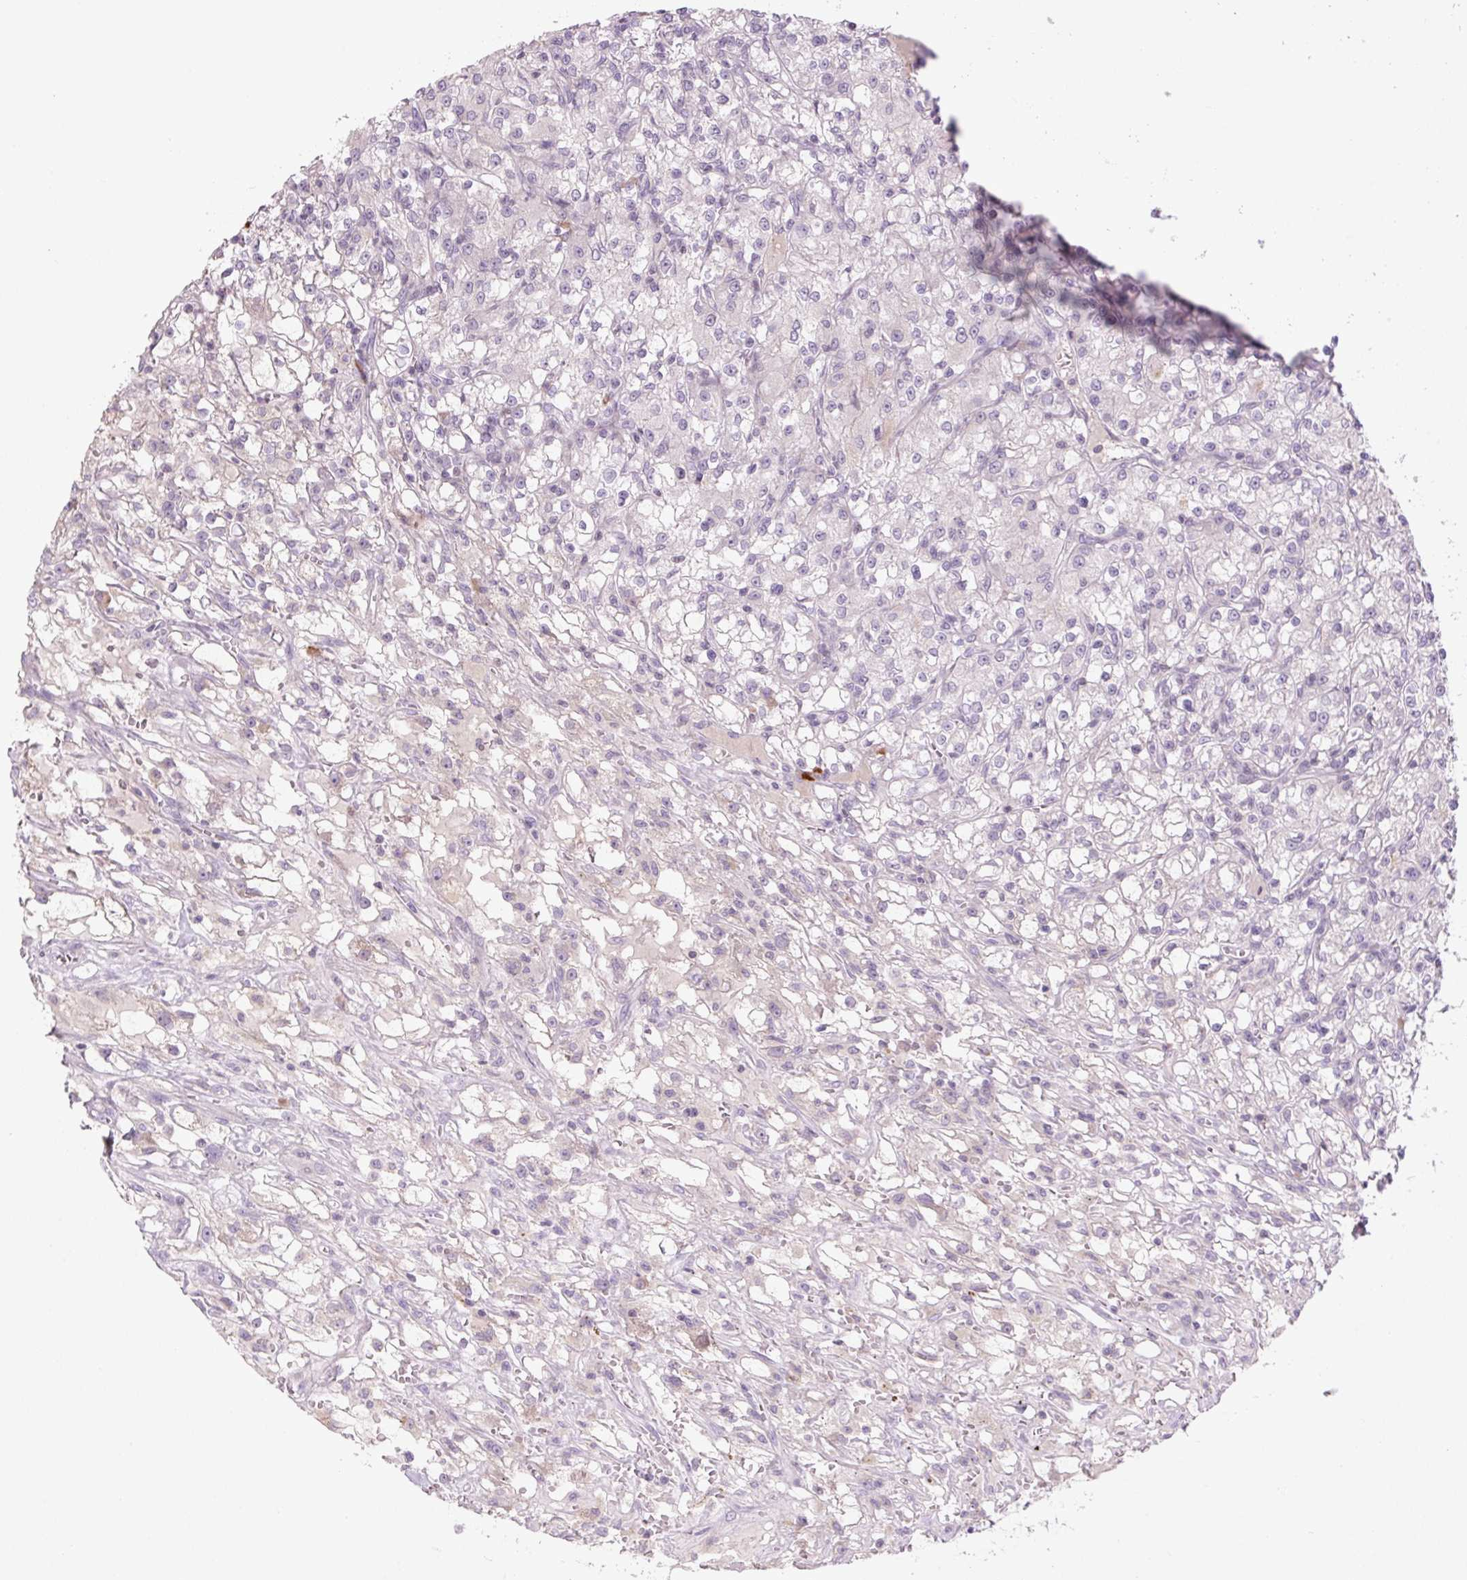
{"staining": {"intensity": "negative", "quantity": "none", "location": "none"}, "tissue": "renal cancer", "cell_type": "Tumor cells", "image_type": "cancer", "snomed": [{"axis": "morphology", "description": "Adenocarcinoma, NOS"}, {"axis": "topography", "description": "Kidney"}], "caption": "Tumor cells are negative for protein expression in human adenocarcinoma (renal). The staining is performed using DAB (3,3'-diaminobenzidine) brown chromogen with nuclei counter-stained in using hematoxylin.", "gene": "TMEM100", "patient": {"sex": "female", "age": 59}}